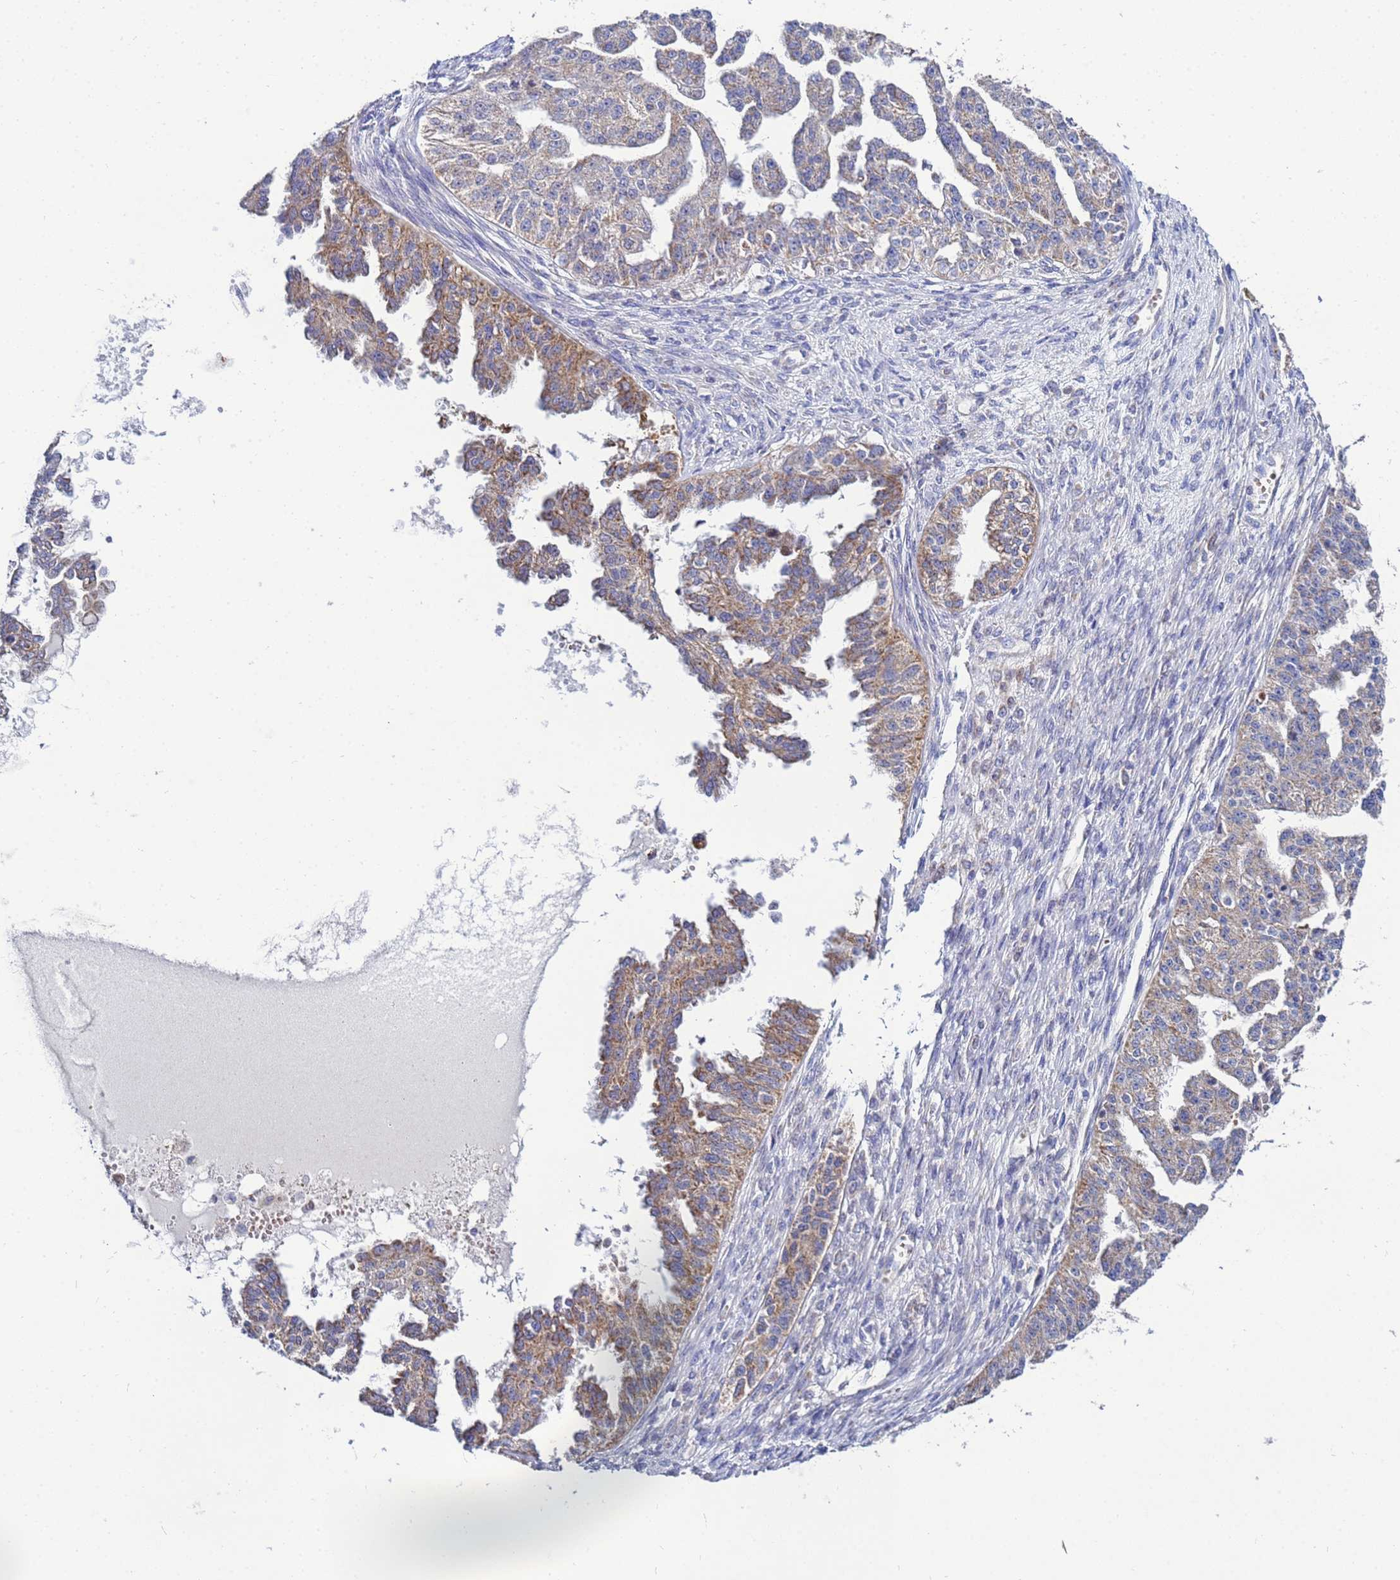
{"staining": {"intensity": "moderate", "quantity": "25%-75%", "location": "cytoplasmic/membranous"}, "tissue": "ovarian cancer", "cell_type": "Tumor cells", "image_type": "cancer", "snomed": [{"axis": "morphology", "description": "Cystadenocarcinoma, serous, NOS"}, {"axis": "topography", "description": "Ovary"}], "caption": "Ovarian cancer (serous cystadenocarcinoma) stained with a brown dye exhibits moderate cytoplasmic/membranous positive positivity in about 25%-75% of tumor cells.", "gene": "FAHD2A", "patient": {"sex": "female", "age": 58}}